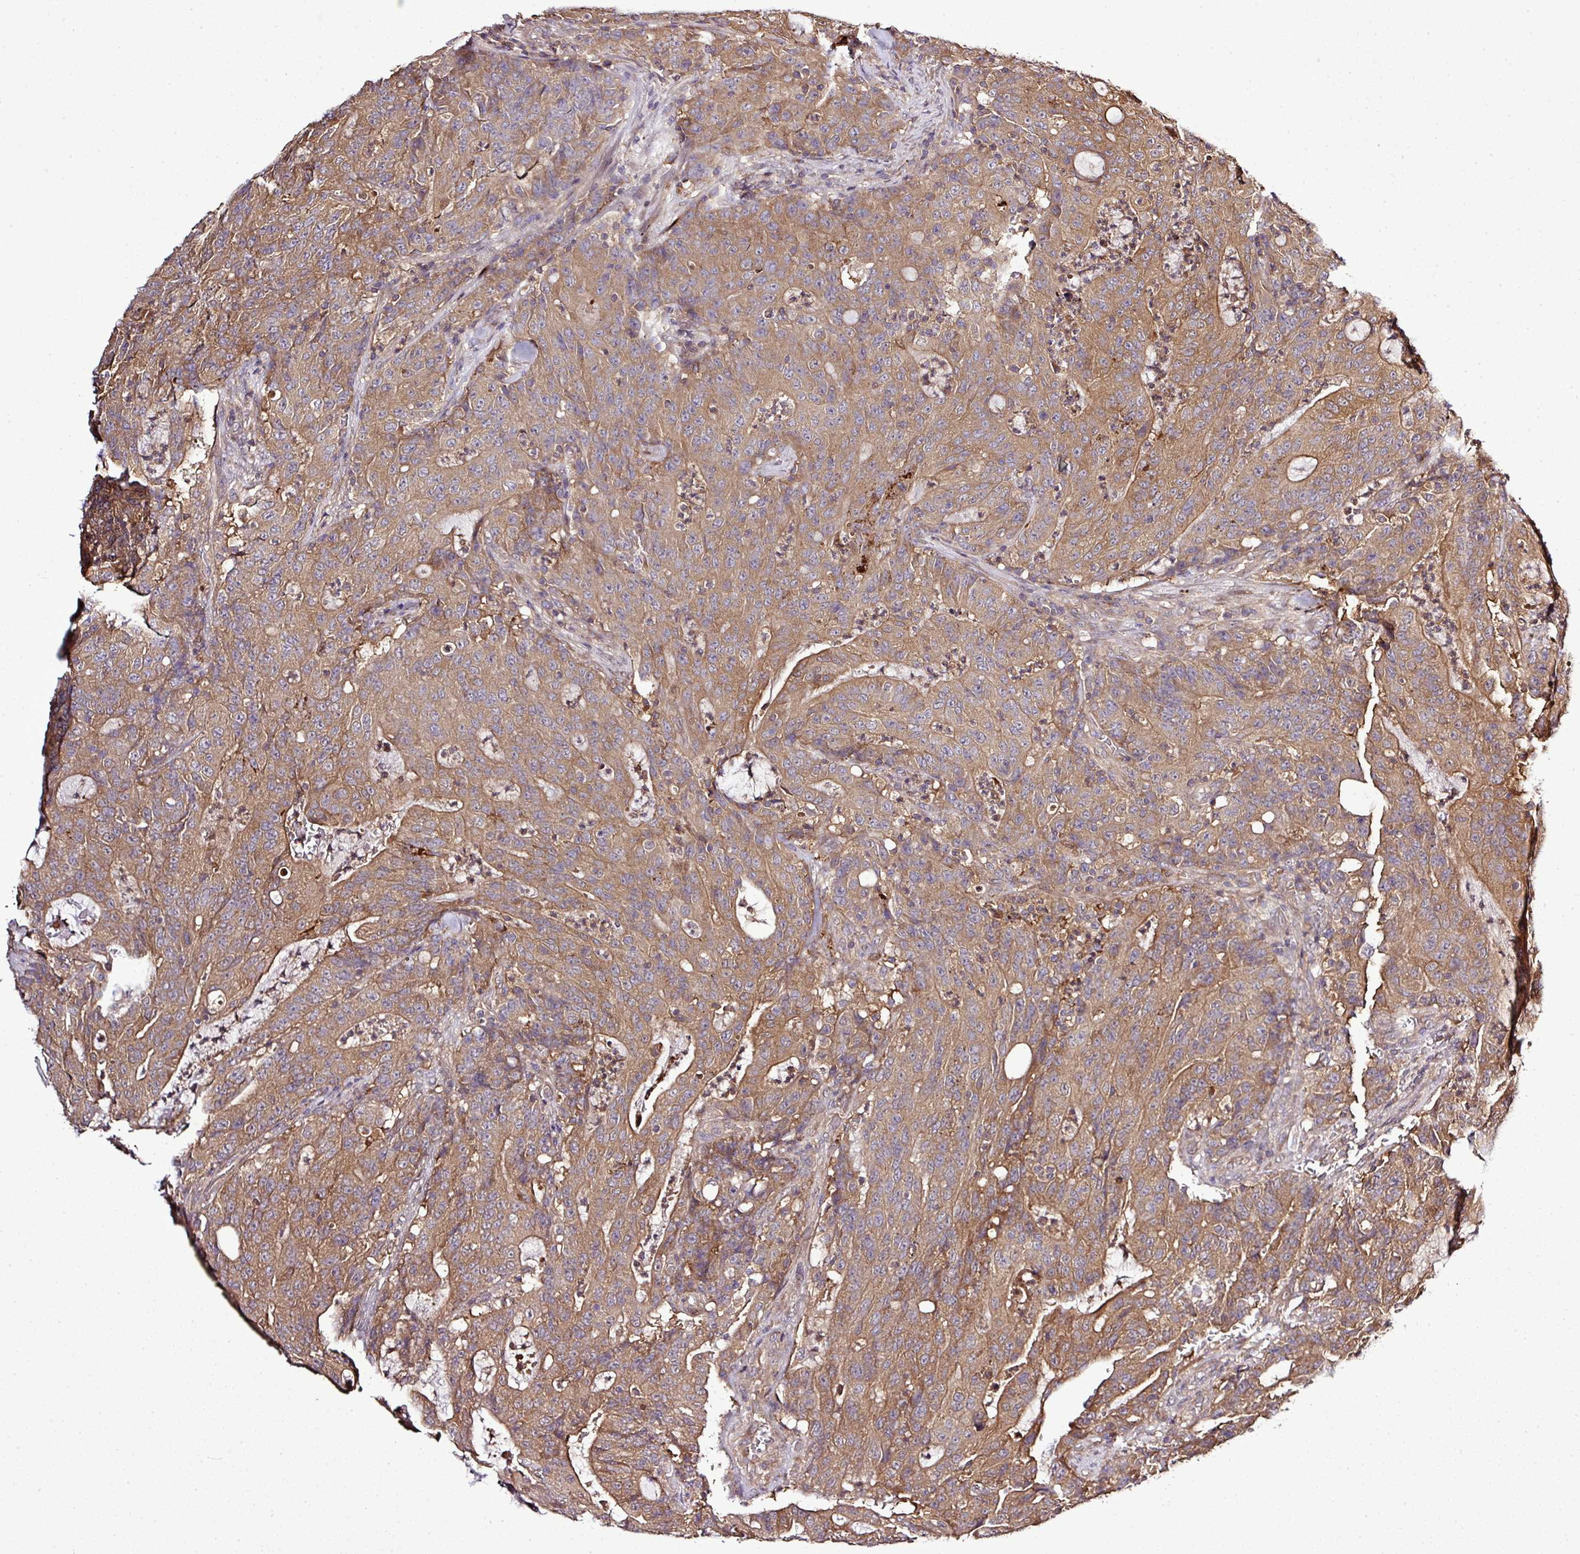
{"staining": {"intensity": "moderate", "quantity": ">75%", "location": "cytoplasmic/membranous"}, "tissue": "colorectal cancer", "cell_type": "Tumor cells", "image_type": "cancer", "snomed": [{"axis": "morphology", "description": "Adenocarcinoma, NOS"}, {"axis": "topography", "description": "Colon"}], "caption": "Immunohistochemistry (IHC) (DAB (3,3'-diaminobenzidine)) staining of human colorectal cancer (adenocarcinoma) exhibits moderate cytoplasmic/membranous protein staining in about >75% of tumor cells. (IHC, brightfield microscopy, high magnification).", "gene": "TMEM107", "patient": {"sex": "male", "age": 83}}